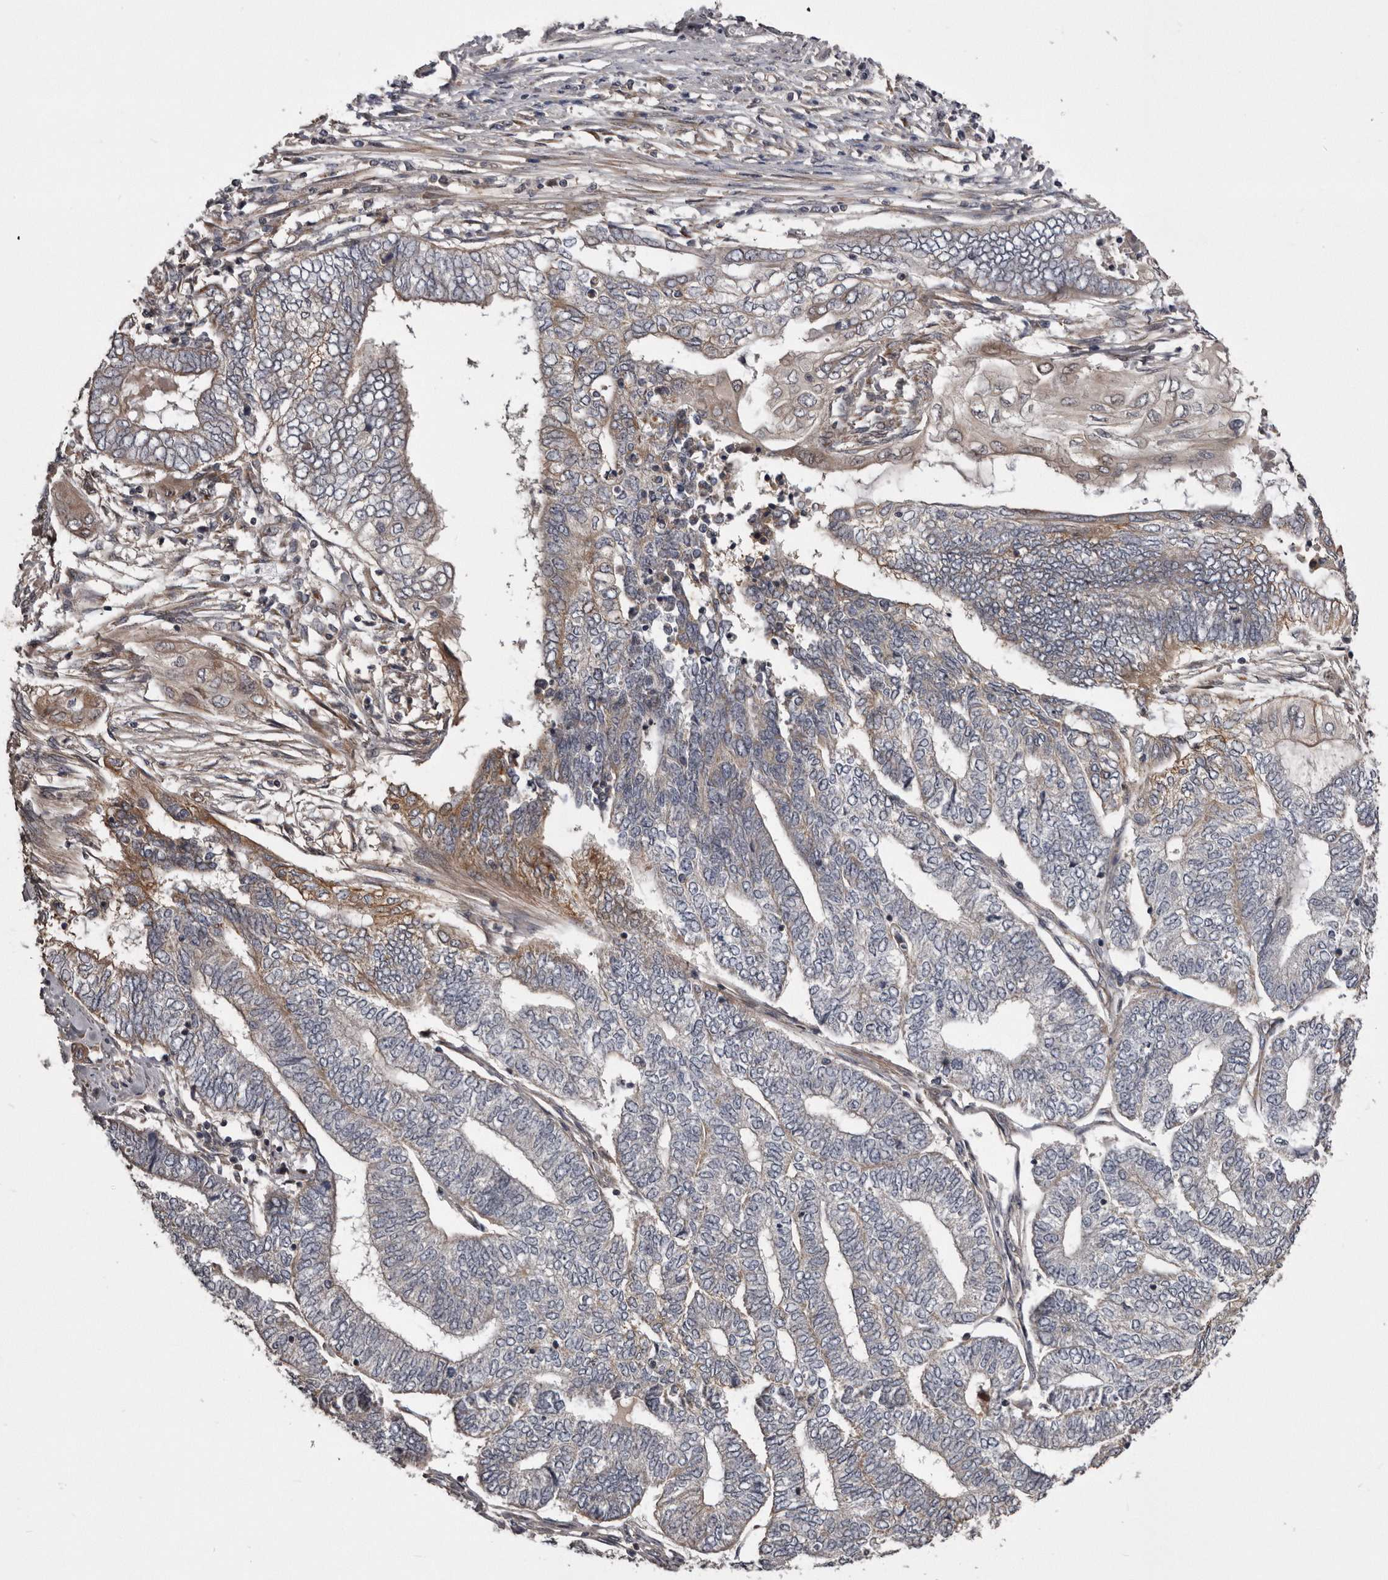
{"staining": {"intensity": "moderate", "quantity": "<25%", "location": "cytoplasmic/membranous"}, "tissue": "endometrial cancer", "cell_type": "Tumor cells", "image_type": "cancer", "snomed": [{"axis": "morphology", "description": "Adenocarcinoma, NOS"}, {"axis": "topography", "description": "Uterus"}, {"axis": "topography", "description": "Endometrium"}], "caption": "Immunohistochemical staining of human adenocarcinoma (endometrial) shows low levels of moderate cytoplasmic/membranous protein staining in about <25% of tumor cells.", "gene": "ARMCX1", "patient": {"sex": "female", "age": 70}}